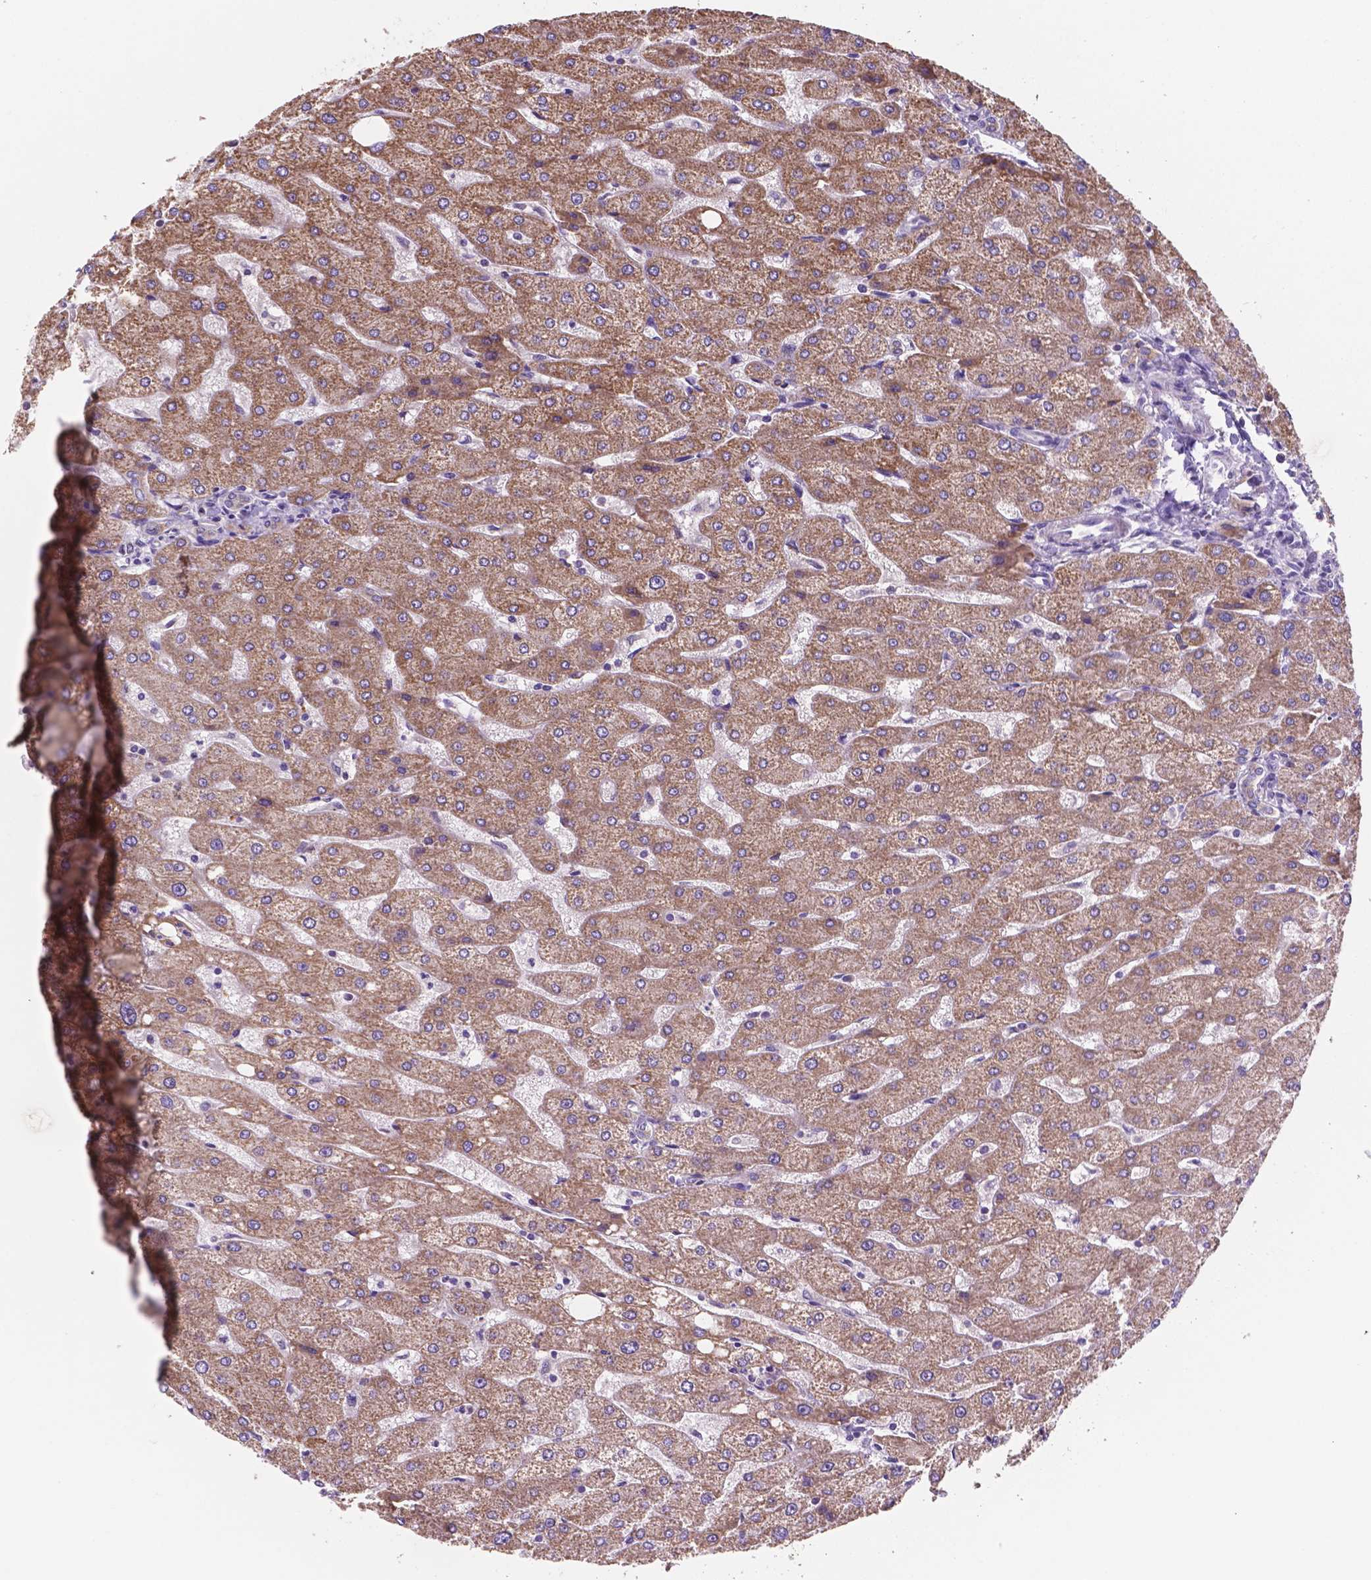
{"staining": {"intensity": "negative", "quantity": "none", "location": "none"}, "tissue": "liver", "cell_type": "Cholangiocytes", "image_type": "normal", "snomed": [{"axis": "morphology", "description": "Normal tissue, NOS"}, {"axis": "topography", "description": "Liver"}], "caption": "Immunohistochemistry photomicrograph of normal liver: human liver stained with DAB reveals no significant protein staining in cholangiocytes.", "gene": "MKRN2OS", "patient": {"sex": "male", "age": 67}}